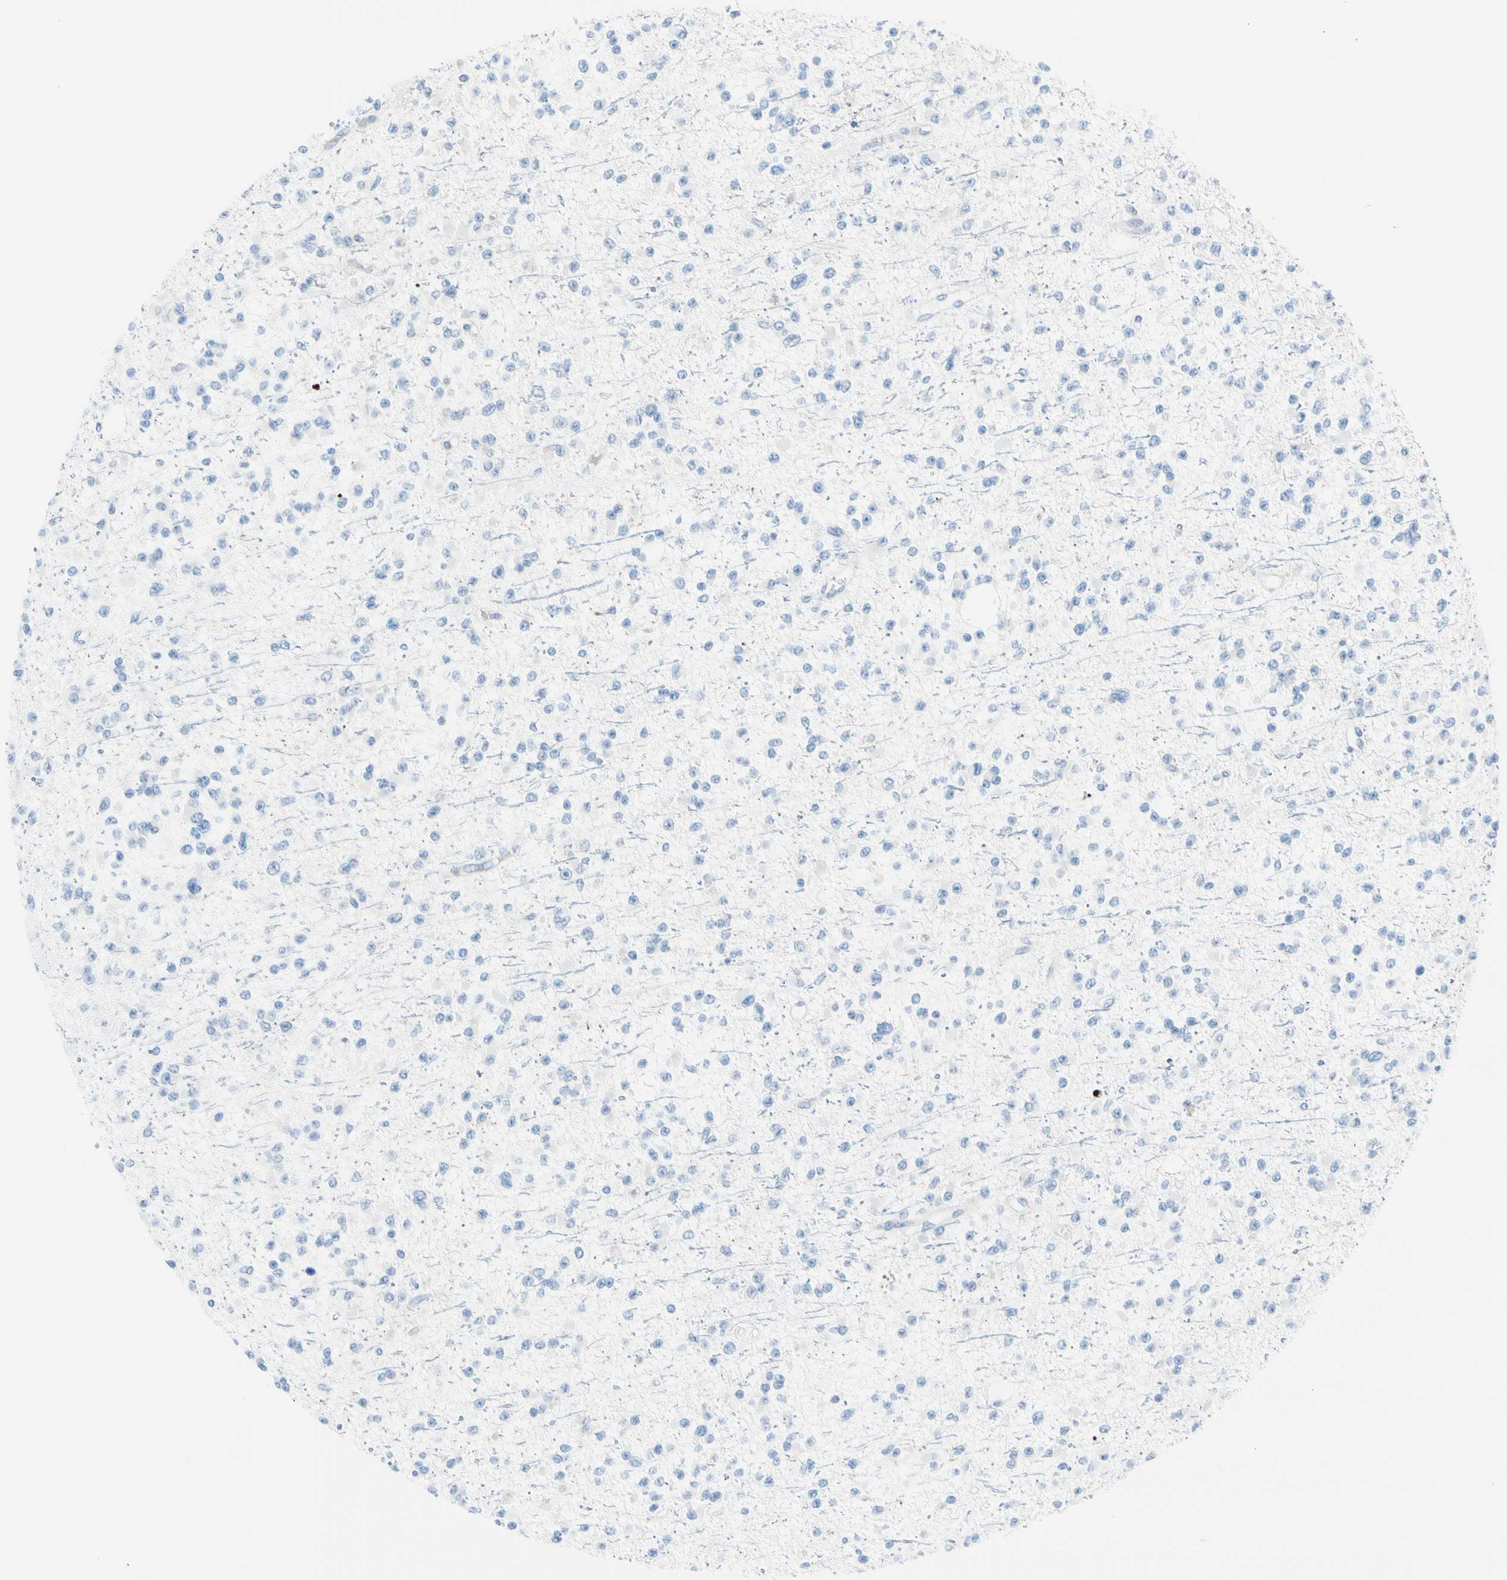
{"staining": {"intensity": "negative", "quantity": "none", "location": "none"}, "tissue": "glioma", "cell_type": "Tumor cells", "image_type": "cancer", "snomed": [{"axis": "morphology", "description": "Glioma, malignant, Low grade"}, {"axis": "topography", "description": "Brain"}], "caption": "Histopathology image shows no significant protein expression in tumor cells of low-grade glioma (malignant). (DAB immunohistochemistry (IHC) visualized using brightfield microscopy, high magnification).", "gene": "HK1", "patient": {"sex": "female", "age": 22}}